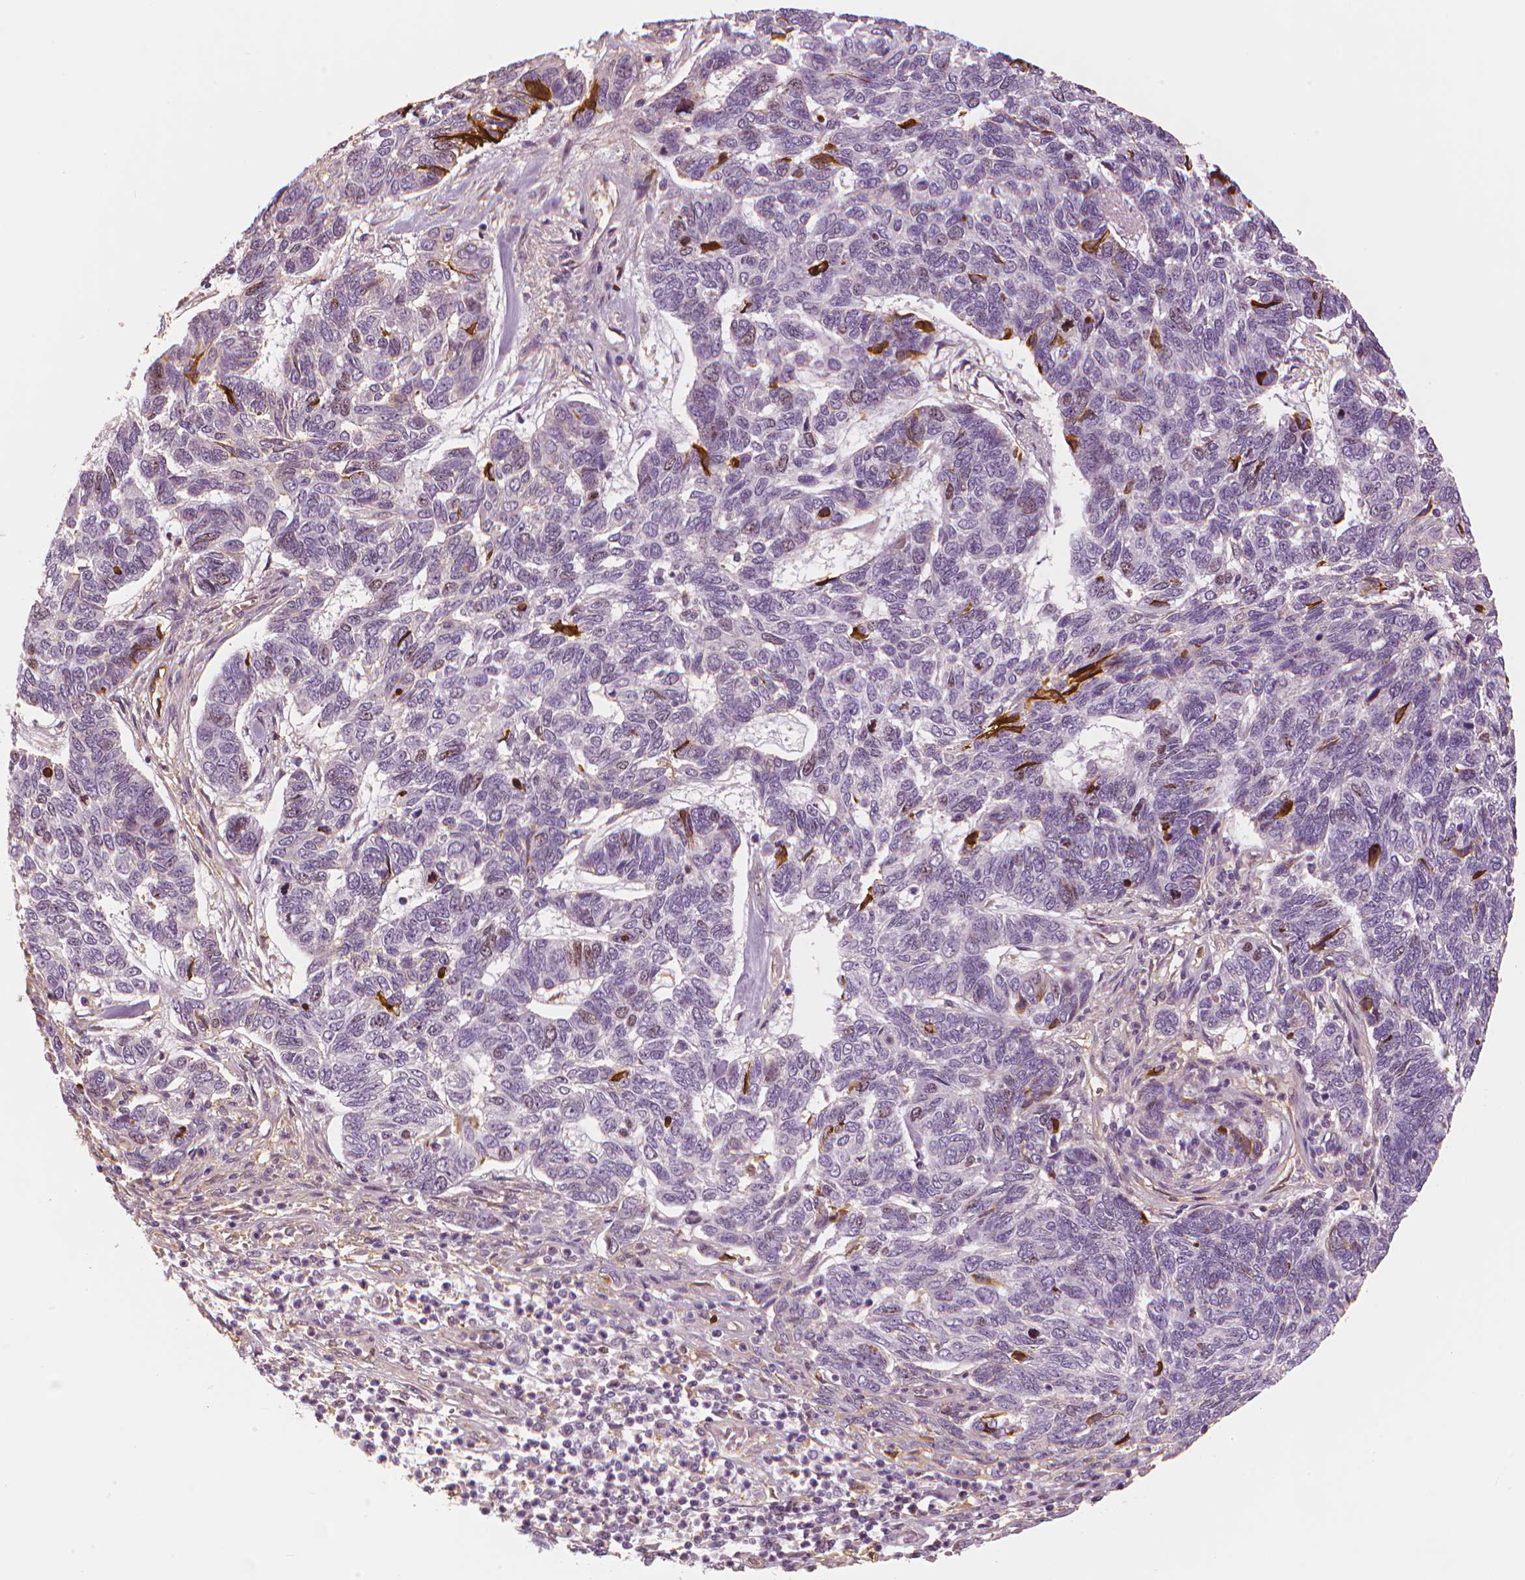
{"staining": {"intensity": "weak", "quantity": "<25%", "location": "nuclear"}, "tissue": "skin cancer", "cell_type": "Tumor cells", "image_type": "cancer", "snomed": [{"axis": "morphology", "description": "Basal cell carcinoma"}, {"axis": "topography", "description": "Skin"}], "caption": "Protein analysis of skin cancer shows no significant expression in tumor cells.", "gene": "MKI67", "patient": {"sex": "female", "age": 65}}